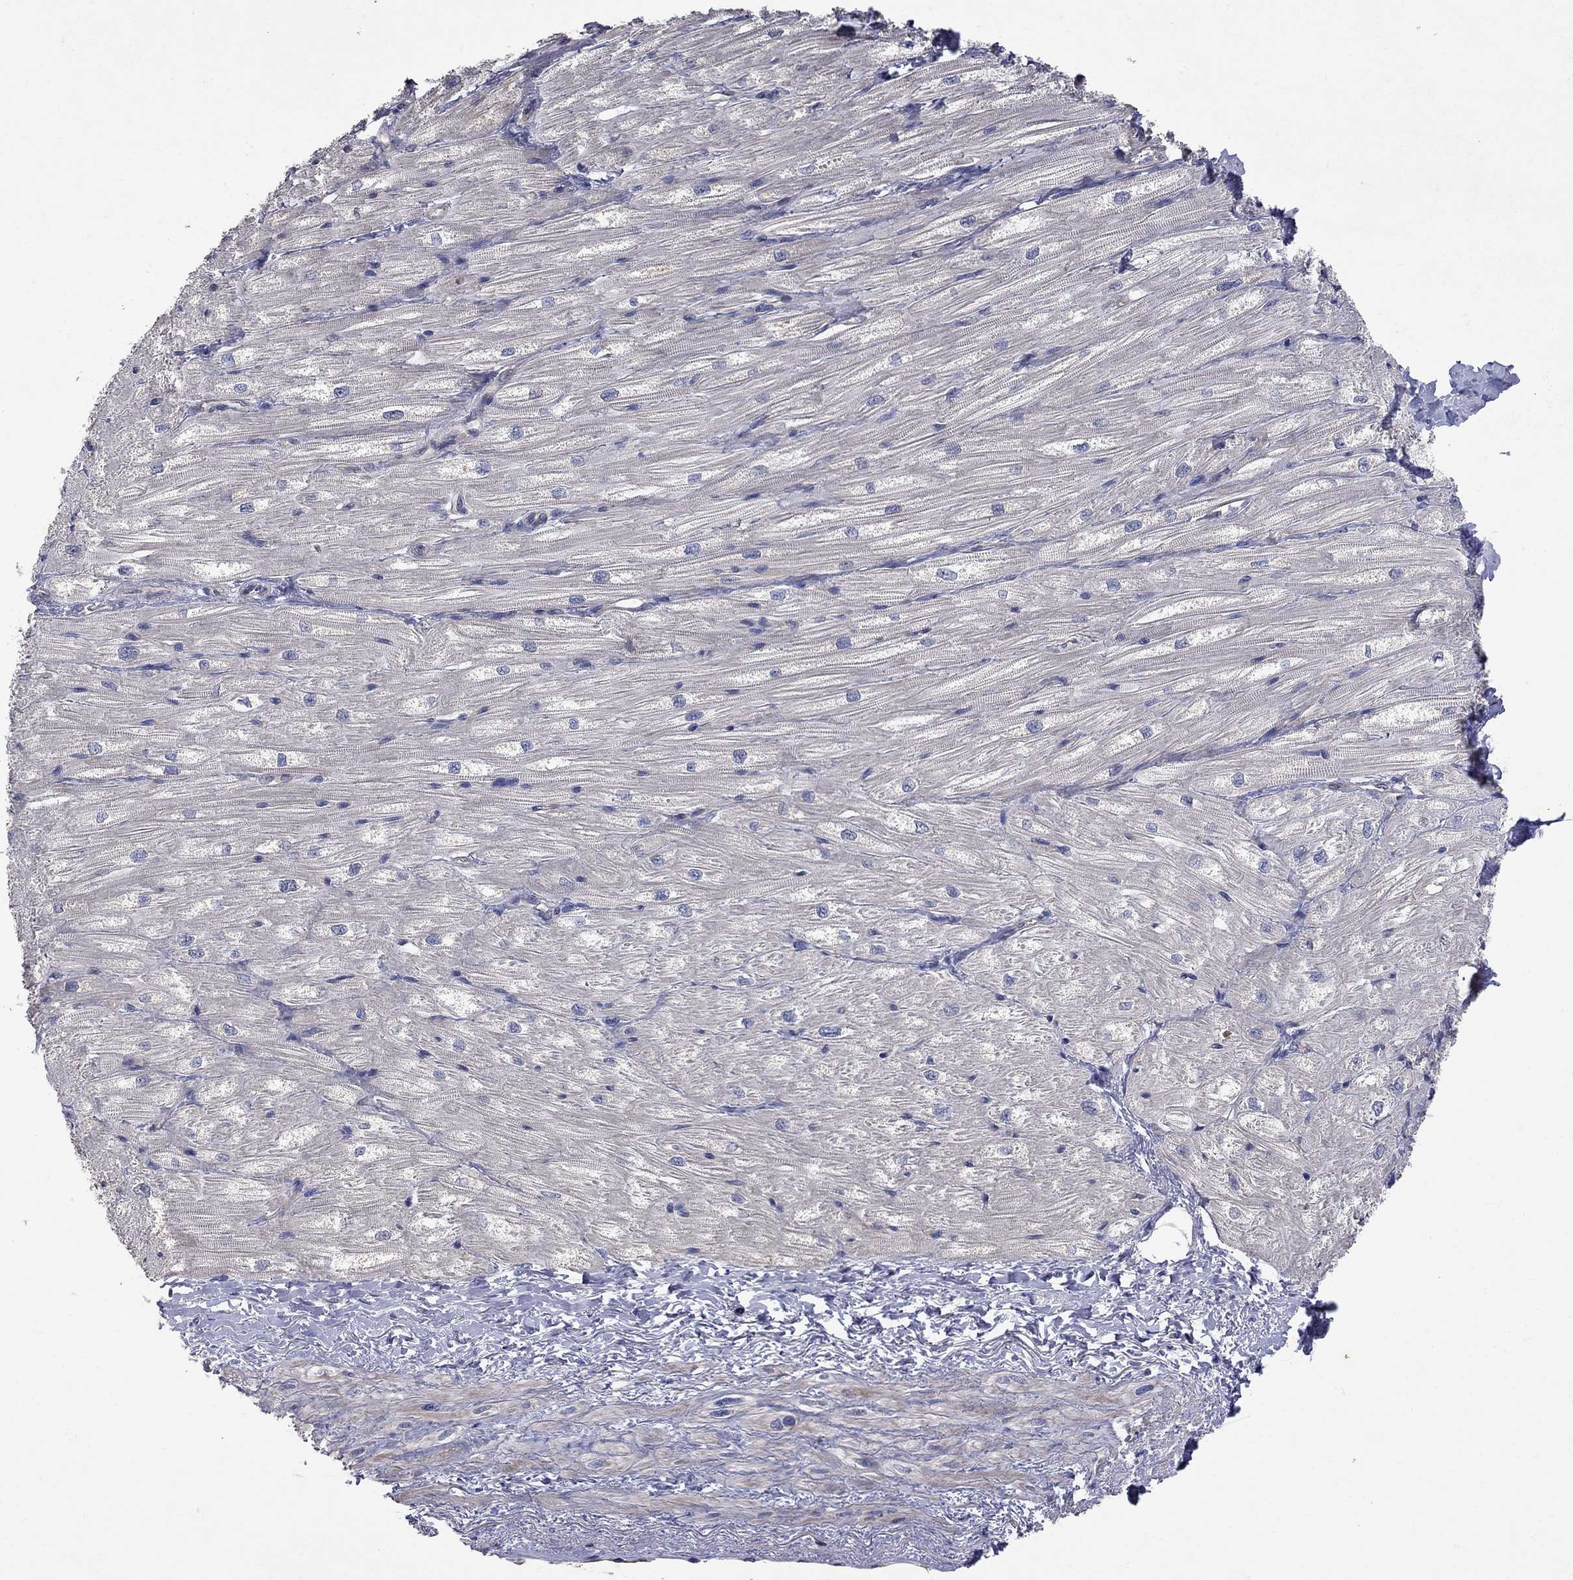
{"staining": {"intensity": "negative", "quantity": "none", "location": "none"}, "tissue": "heart muscle", "cell_type": "Cardiomyocytes", "image_type": "normal", "snomed": [{"axis": "morphology", "description": "Normal tissue, NOS"}, {"axis": "topography", "description": "Heart"}], "caption": "Immunohistochemistry (IHC) image of unremarkable heart muscle: heart muscle stained with DAB exhibits no significant protein staining in cardiomyocytes.", "gene": "ABI3", "patient": {"sex": "male", "age": 57}}